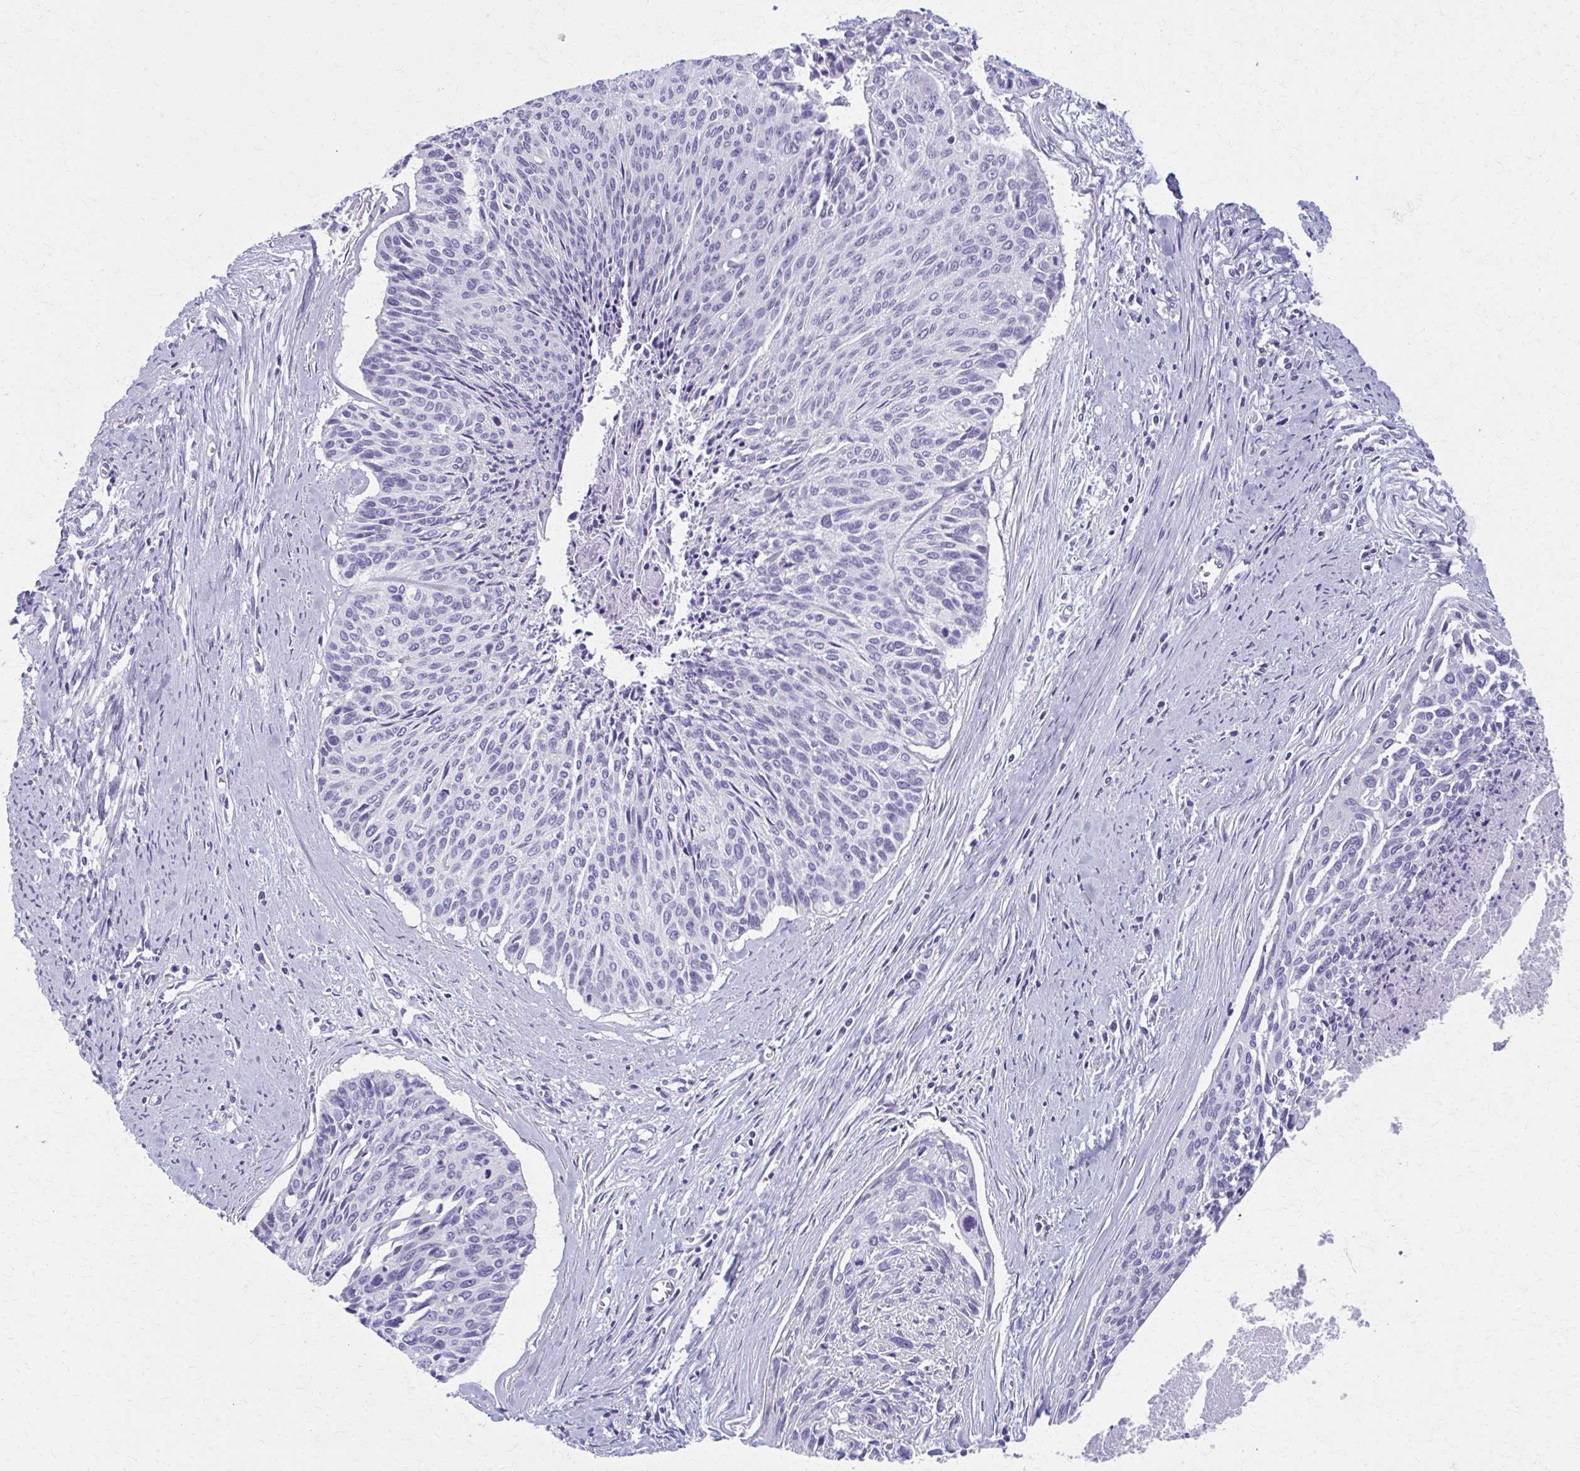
{"staining": {"intensity": "negative", "quantity": "none", "location": "none"}, "tissue": "cervical cancer", "cell_type": "Tumor cells", "image_type": "cancer", "snomed": [{"axis": "morphology", "description": "Squamous cell carcinoma, NOS"}, {"axis": "topography", "description": "Cervix"}], "caption": "DAB (3,3'-diaminobenzidine) immunohistochemical staining of cervical squamous cell carcinoma demonstrates no significant positivity in tumor cells.", "gene": "MPLKIP", "patient": {"sex": "female", "age": 55}}